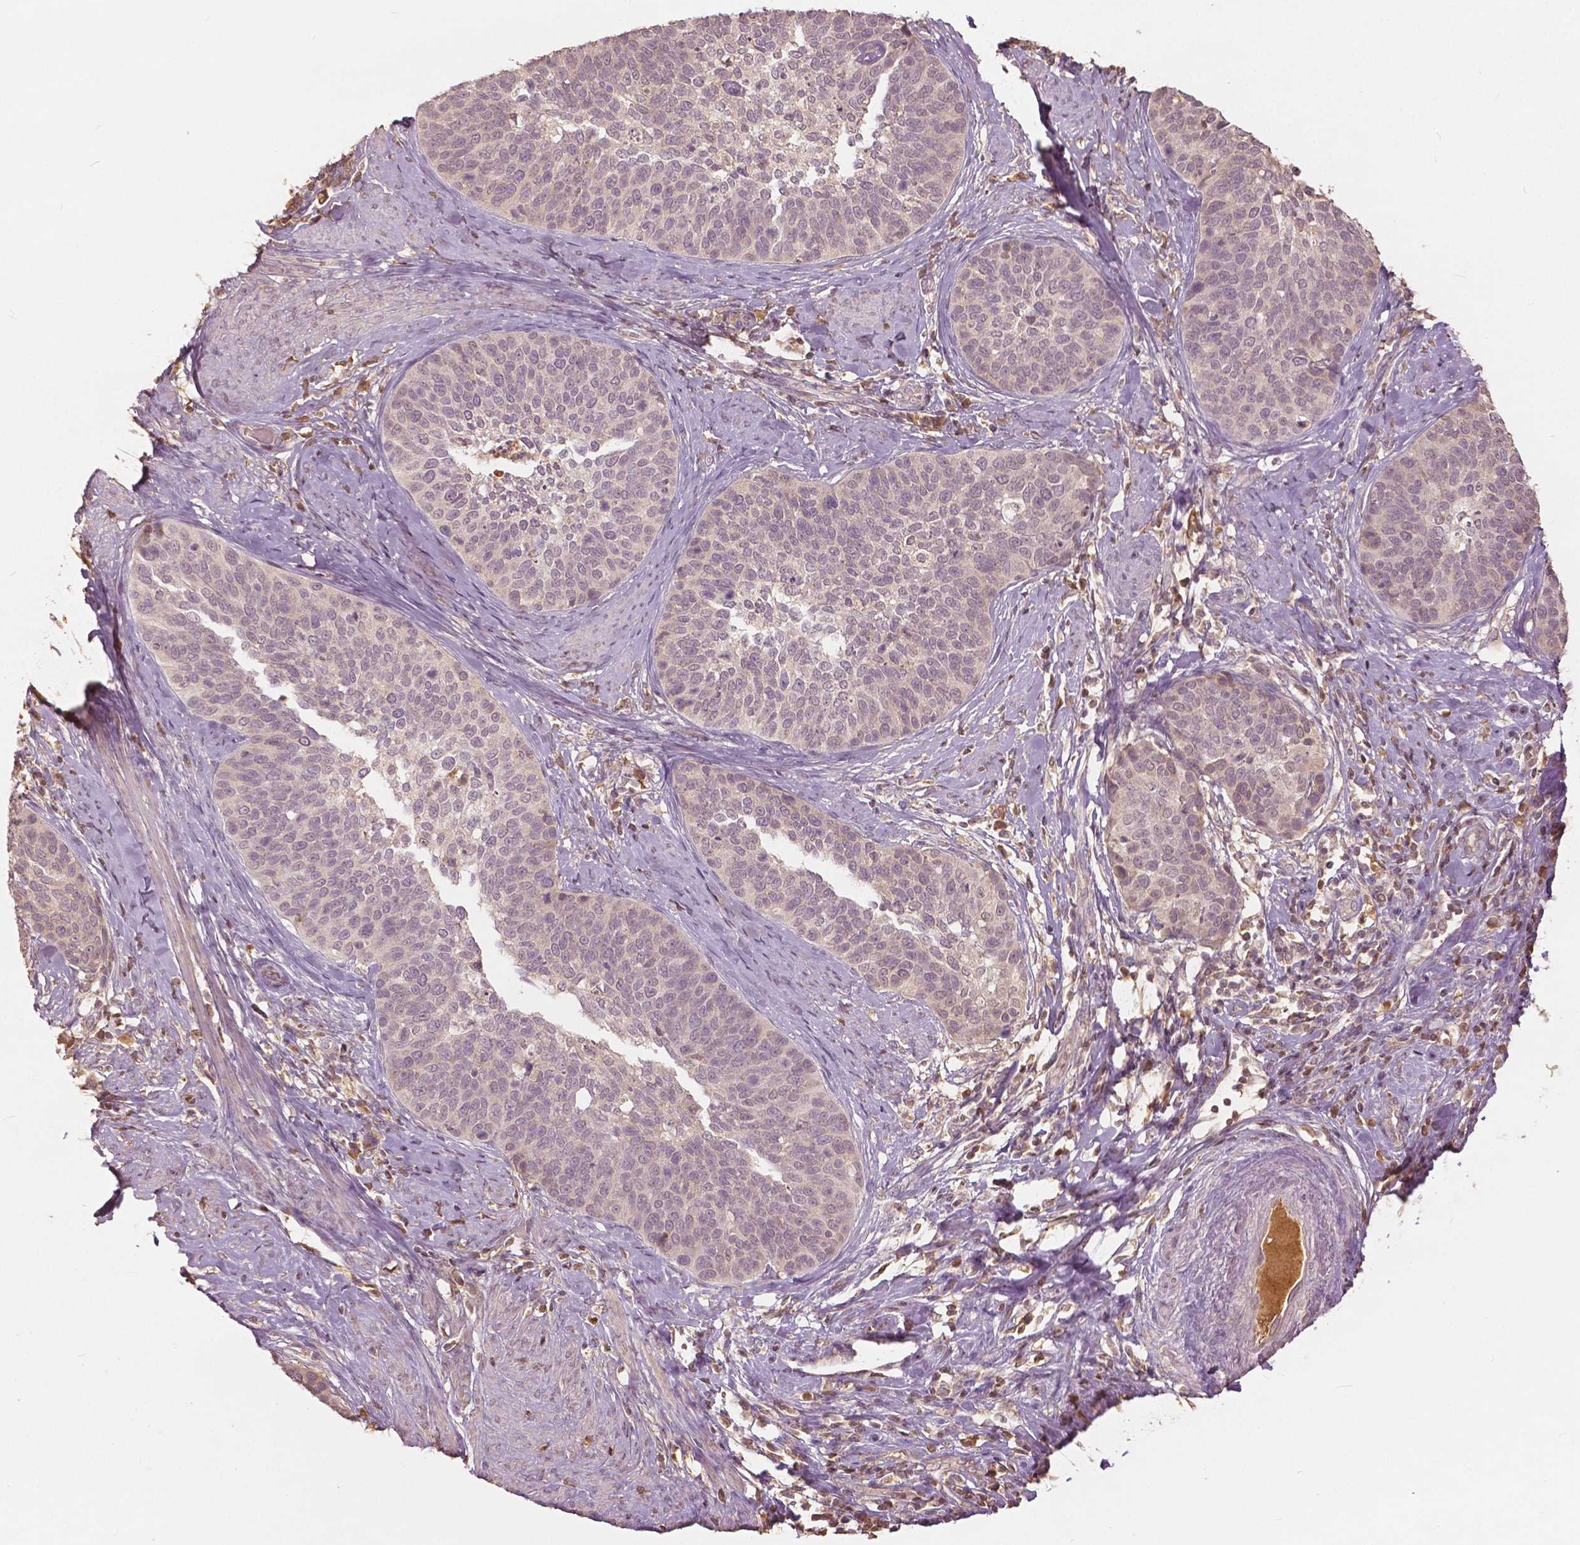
{"staining": {"intensity": "weak", "quantity": "25%-75%", "location": "nuclear"}, "tissue": "cervical cancer", "cell_type": "Tumor cells", "image_type": "cancer", "snomed": [{"axis": "morphology", "description": "Squamous cell carcinoma, NOS"}, {"axis": "topography", "description": "Cervix"}], "caption": "Tumor cells display low levels of weak nuclear staining in approximately 25%-75% of cells in cervical squamous cell carcinoma. (DAB (3,3'-diaminobenzidine) IHC with brightfield microscopy, high magnification).", "gene": "ANGPTL4", "patient": {"sex": "female", "age": 69}}